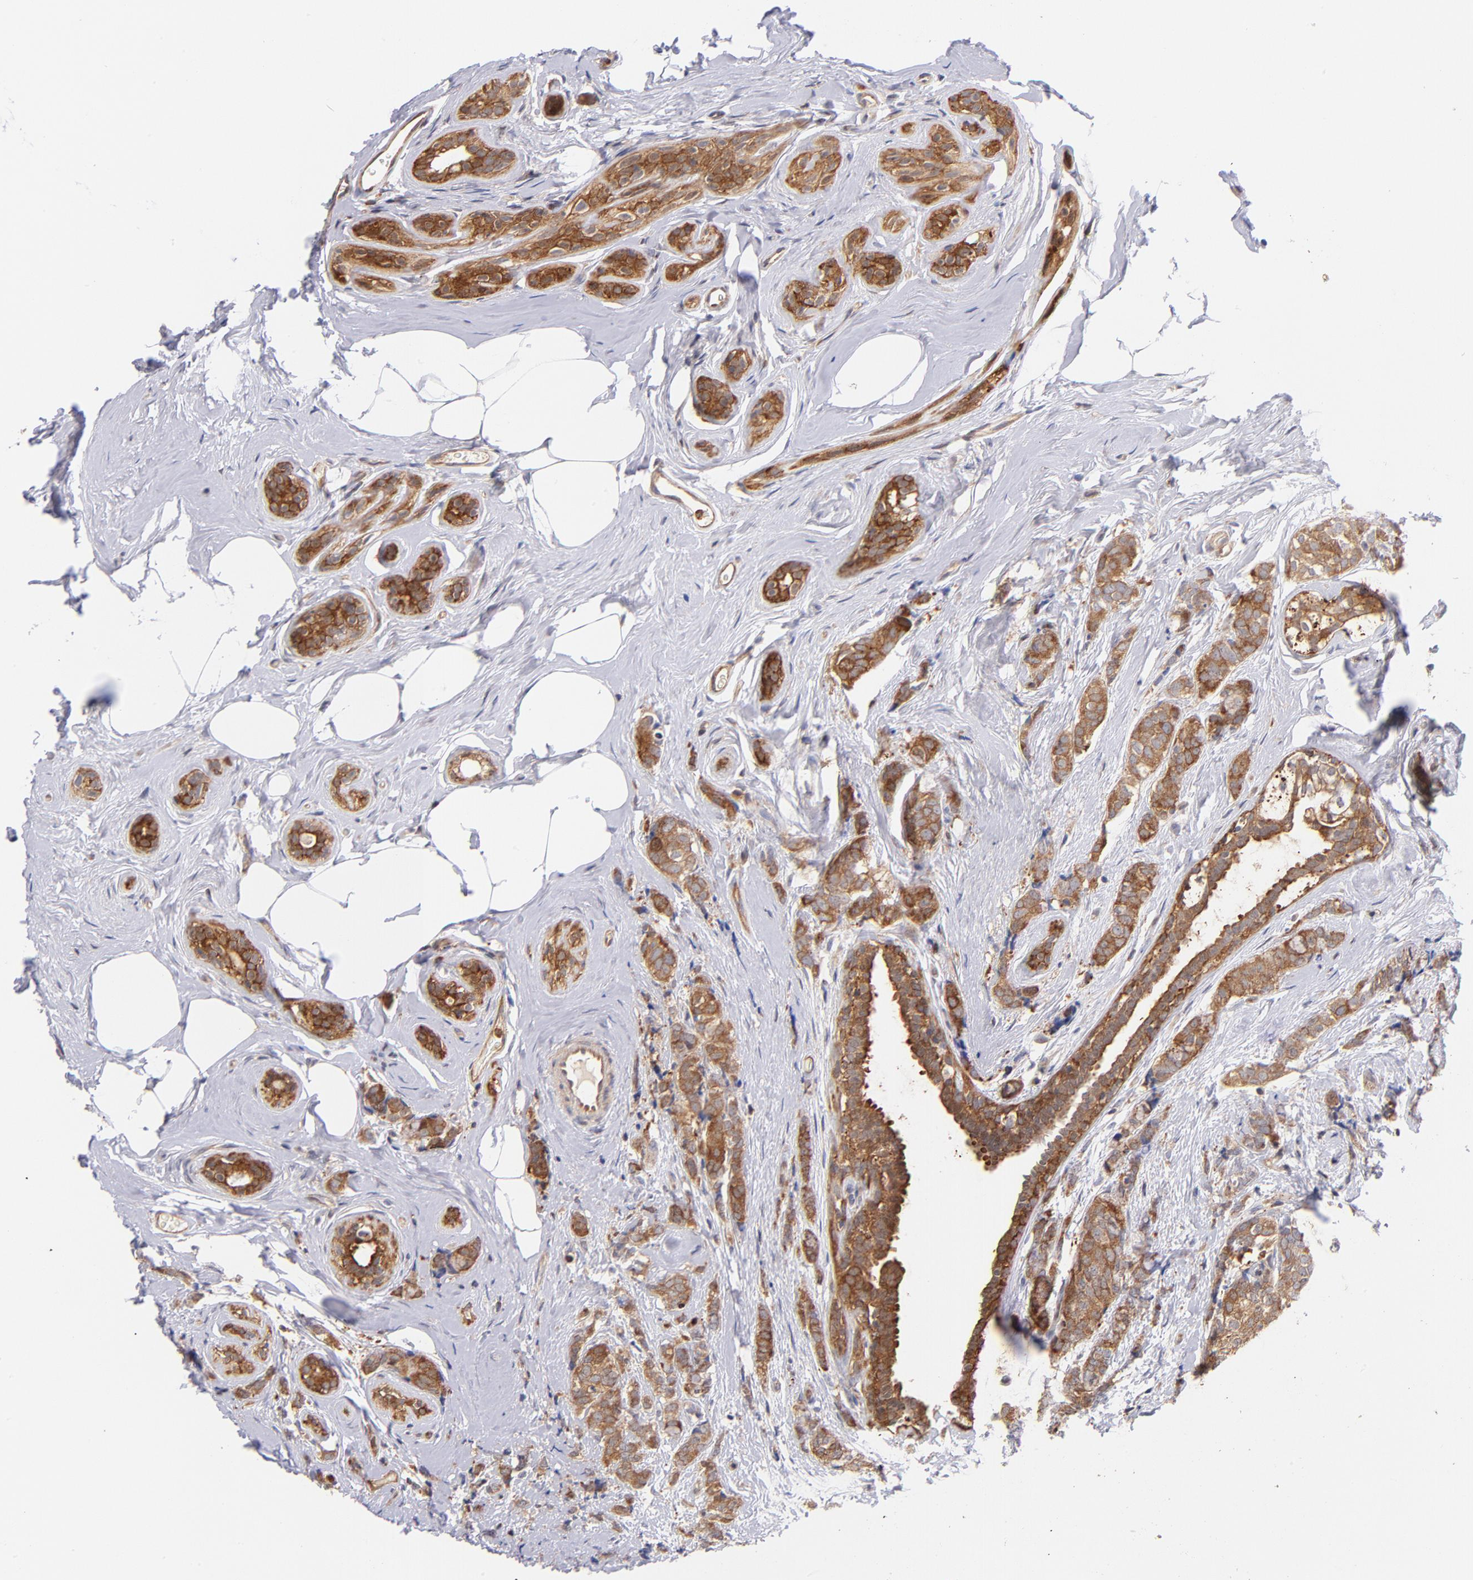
{"staining": {"intensity": "moderate", "quantity": ">75%", "location": "cytoplasmic/membranous,nuclear"}, "tissue": "breast cancer", "cell_type": "Tumor cells", "image_type": "cancer", "snomed": [{"axis": "morphology", "description": "Lobular carcinoma"}, {"axis": "topography", "description": "Breast"}], "caption": "Breast cancer was stained to show a protein in brown. There is medium levels of moderate cytoplasmic/membranous and nuclear positivity in approximately >75% of tumor cells.", "gene": "YWHAB", "patient": {"sex": "female", "age": 60}}